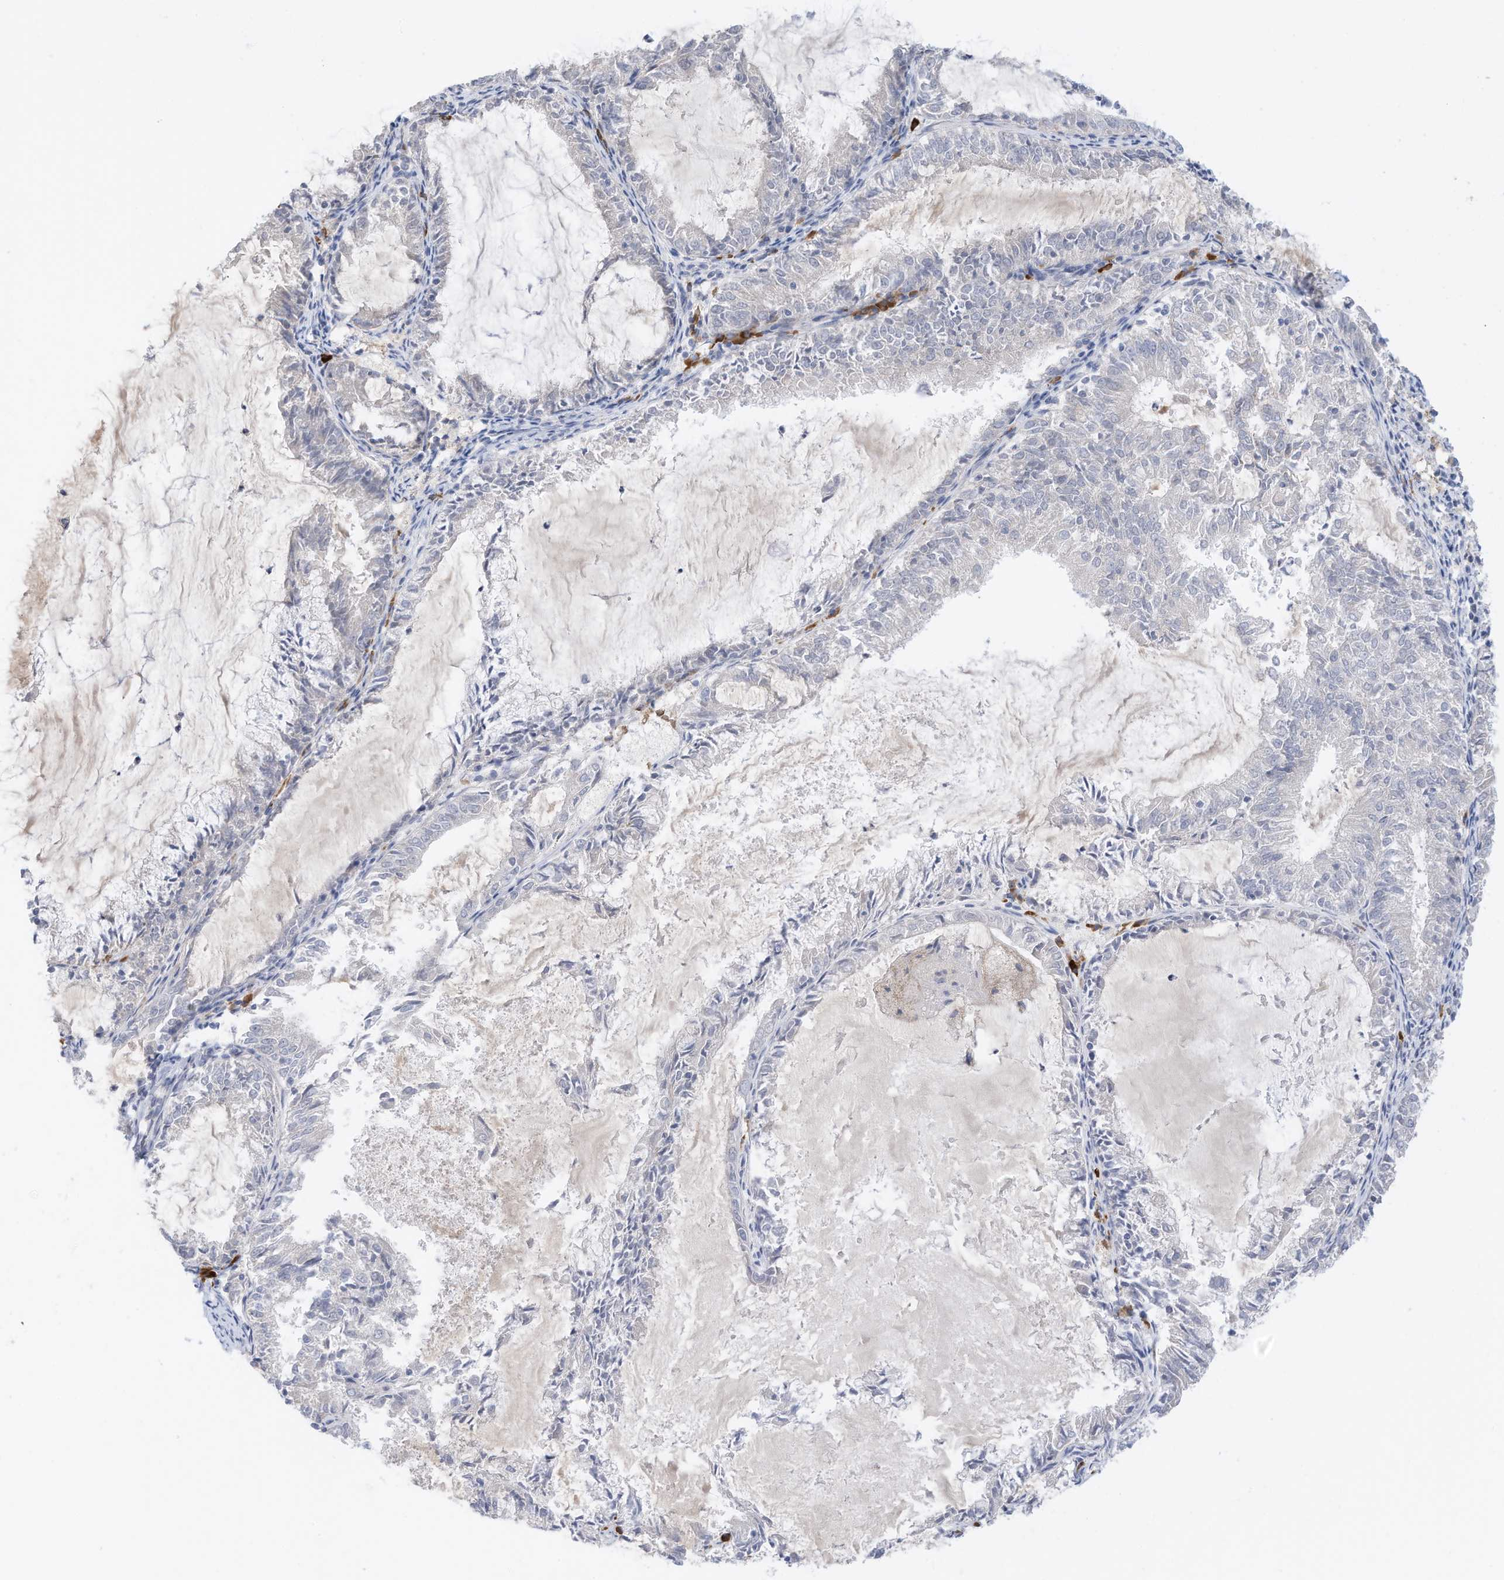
{"staining": {"intensity": "negative", "quantity": "none", "location": "none"}, "tissue": "endometrial cancer", "cell_type": "Tumor cells", "image_type": "cancer", "snomed": [{"axis": "morphology", "description": "Adenocarcinoma, NOS"}, {"axis": "topography", "description": "Endometrium"}], "caption": "Human endometrial cancer (adenocarcinoma) stained for a protein using immunohistochemistry (IHC) exhibits no positivity in tumor cells.", "gene": "ZNF292", "patient": {"sex": "female", "age": 57}}